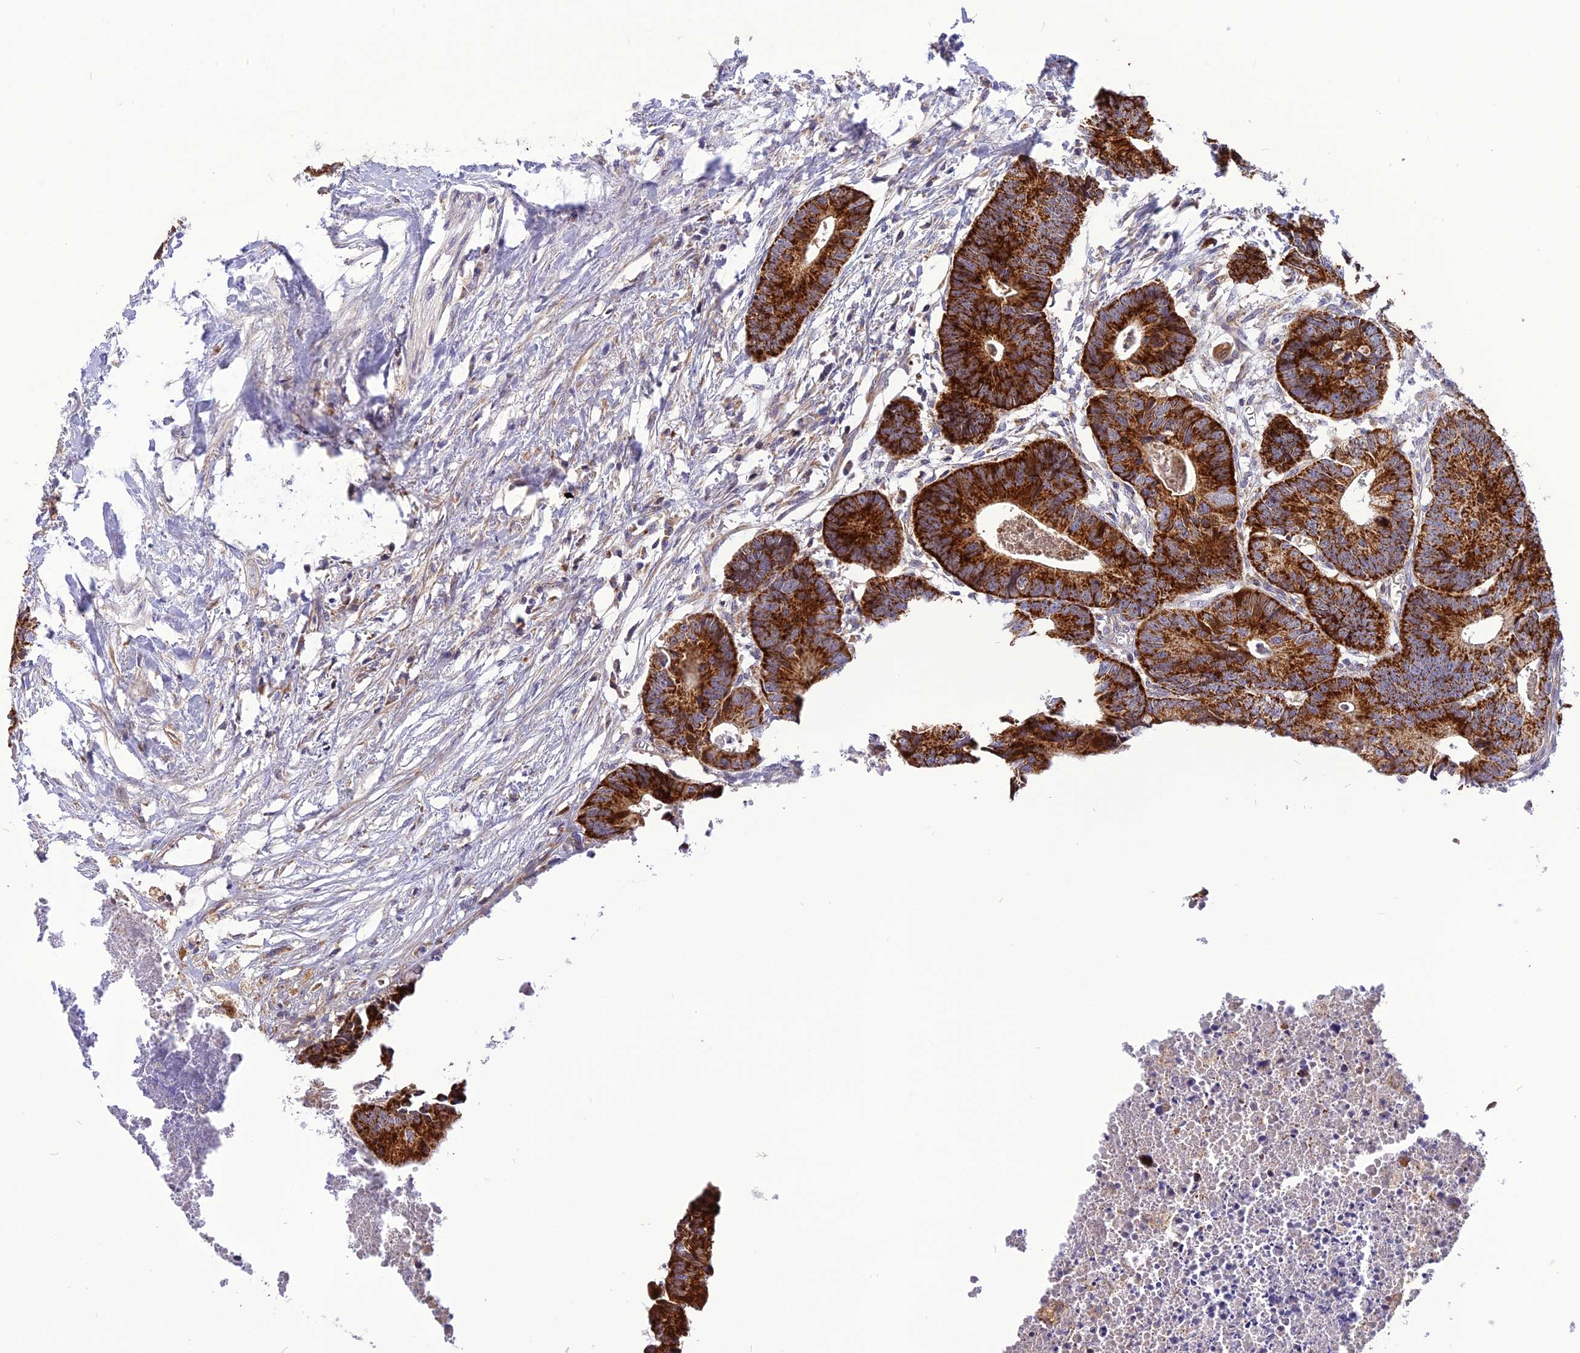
{"staining": {"intensity": "strong", "quantity": ">75%", "location": "cytoplasmic/membranous"}, "tissue": "colorectal cancer", "cell_type": "Tumor cells", "image_type": "cancer", "snomed": [{"axis": "morphology", "description": "Adenocarcinoma, NOS"}, {"axis": "topography", "description": "Colon"}], "caption": "The histopathology image displays staining of adenocarcinoma (colorectal), revealing strong cytoplasmic/membranous protein expression (brown color) within tumor cells.", "gene": "CMC1", "patient": {"sex": "female", "age": 57}}